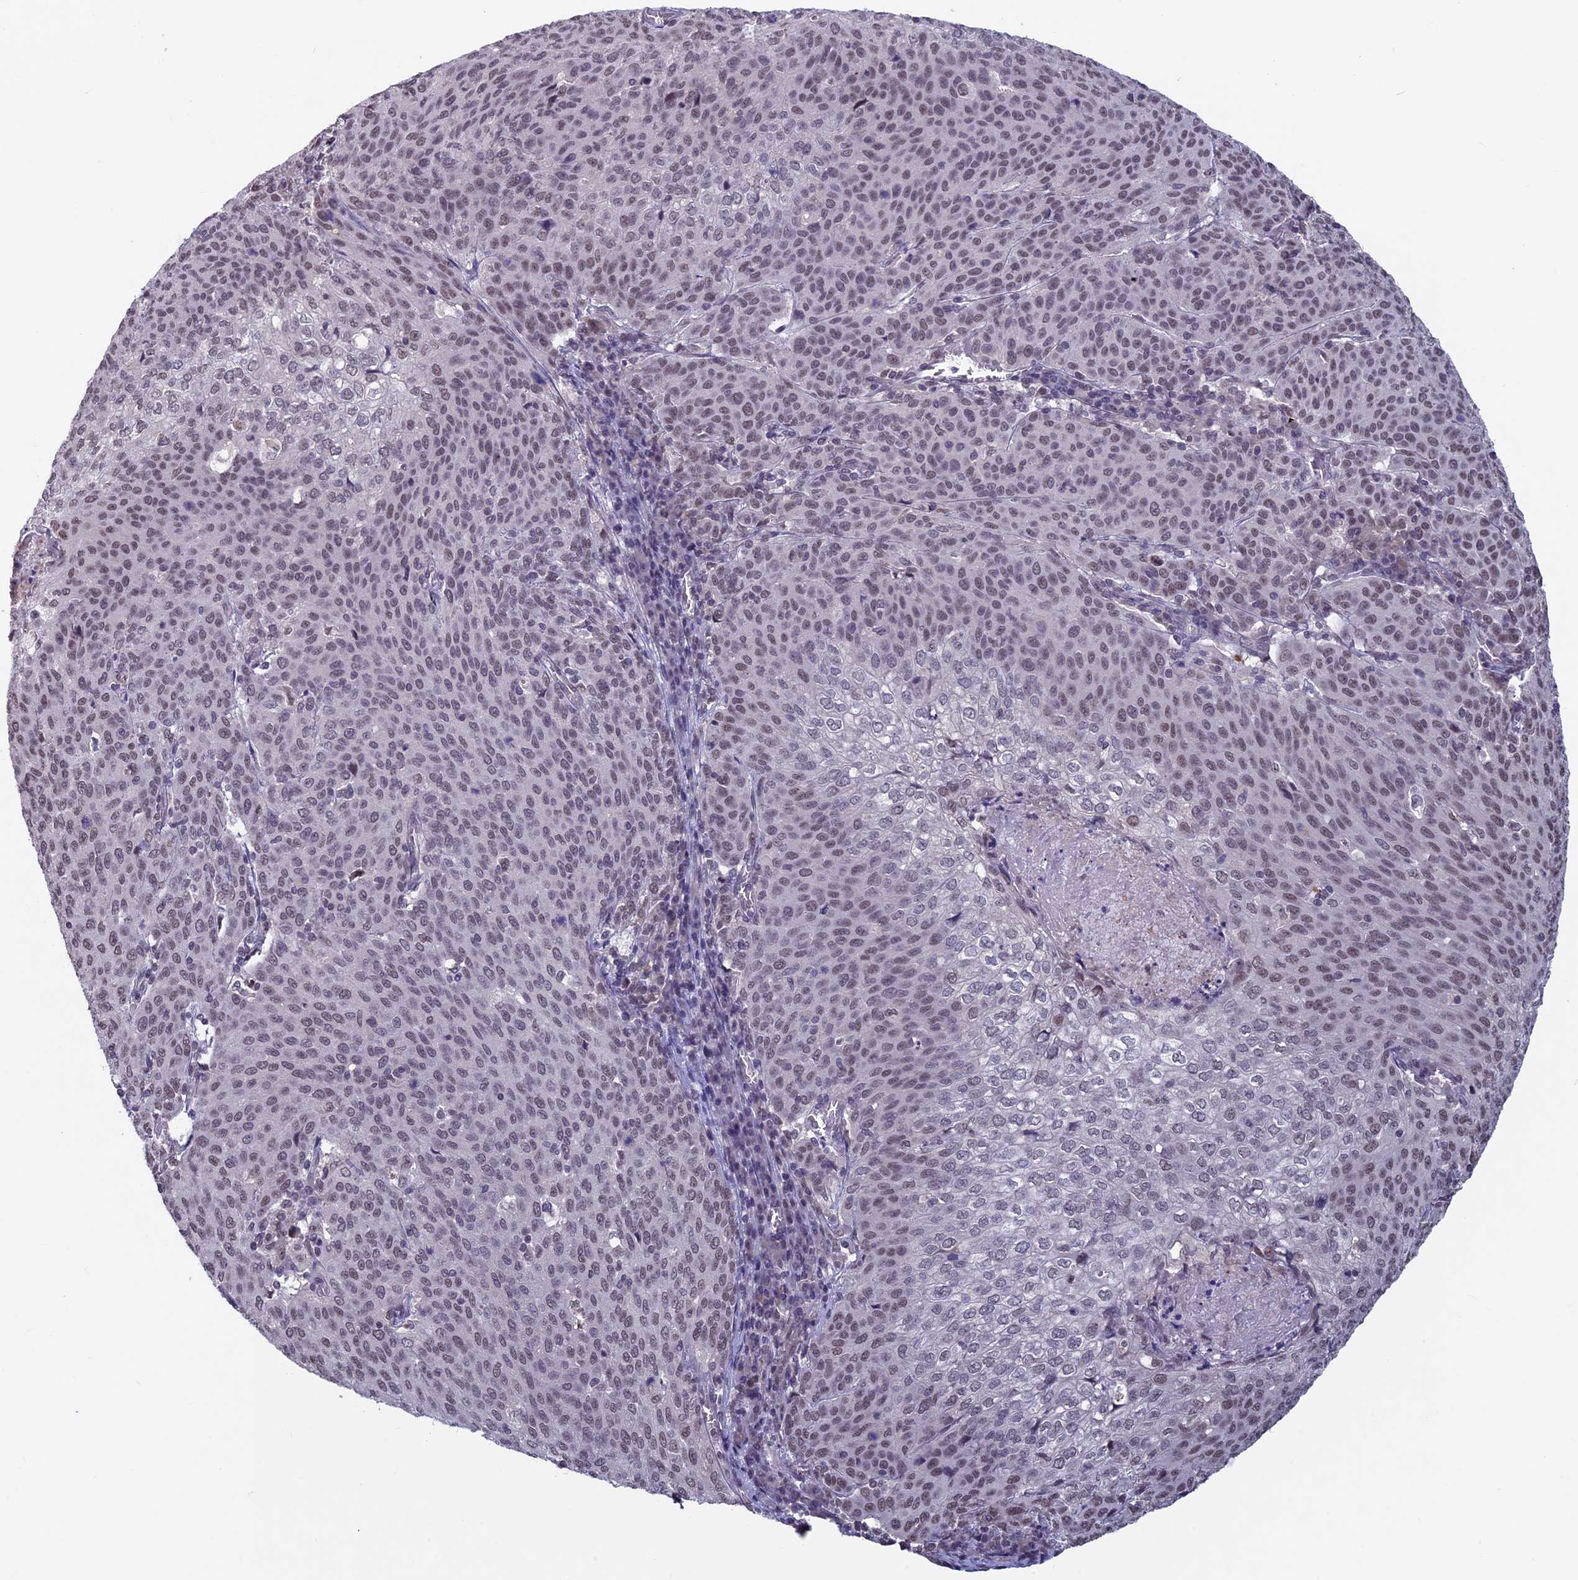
{"staining": {"intensity": "weak", "quantity": ">75%", "location": "nuclear"}, "tissue": "cervical cancer", "cell_type": "Tumor cells", "image_type": "cancer", "snomed": [{"axis": "morphology", "description": "Squamous cell carcinoma, NOS"}, {"axis": "topography", "description": "Cervix"}], "caption": "A brown stain highlights weak nuclear staining of a protein in human squamous cell carcinoma (cervical) tumor cells. Nuclei are stained in blue.", "gene": "SPIRE1", "patient": {"sex": "female", "age": 46}}